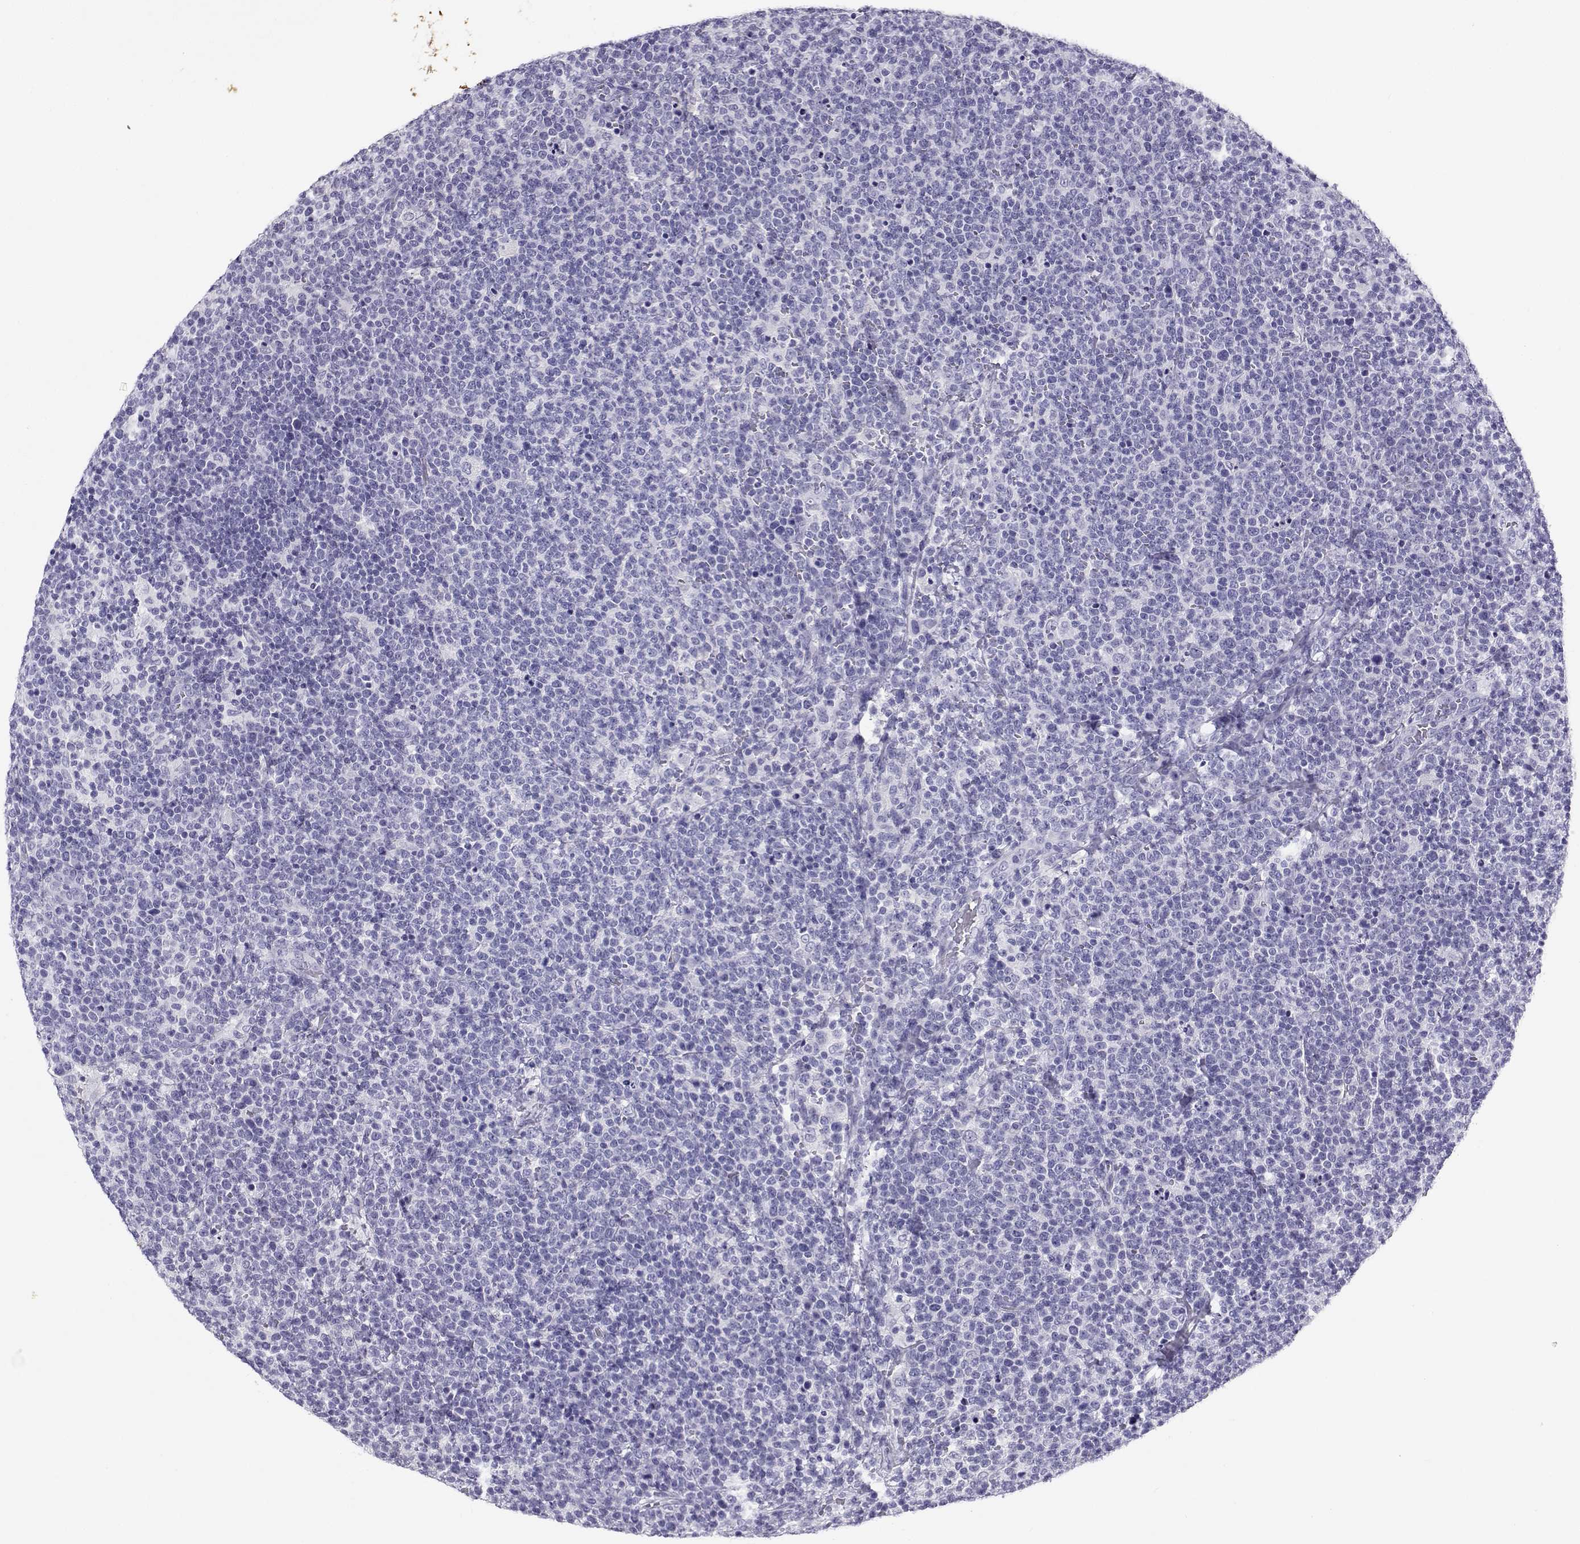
{"staining": {"intensity": "negative", "quantity": "none", "location": "none"}, "tissue": "lymphoma", "cell_type": "Tumor cells", "image_type": "cancer", "snomed": [{"axis": "morphology", "description": "Malignant lymphoma, non-Hodgkin's type, High grade"}, {"axis": "topography", "description": "Lymph node"}], "caption": "Tumor cells show no significant protein staining in high-grade malignant lymphoma, non-Hodgkin's type. (IHC, brightfield microscopy, high magnification).", "gene": "RHOXF2", "patient": {"sex": "male", "age": 61}}